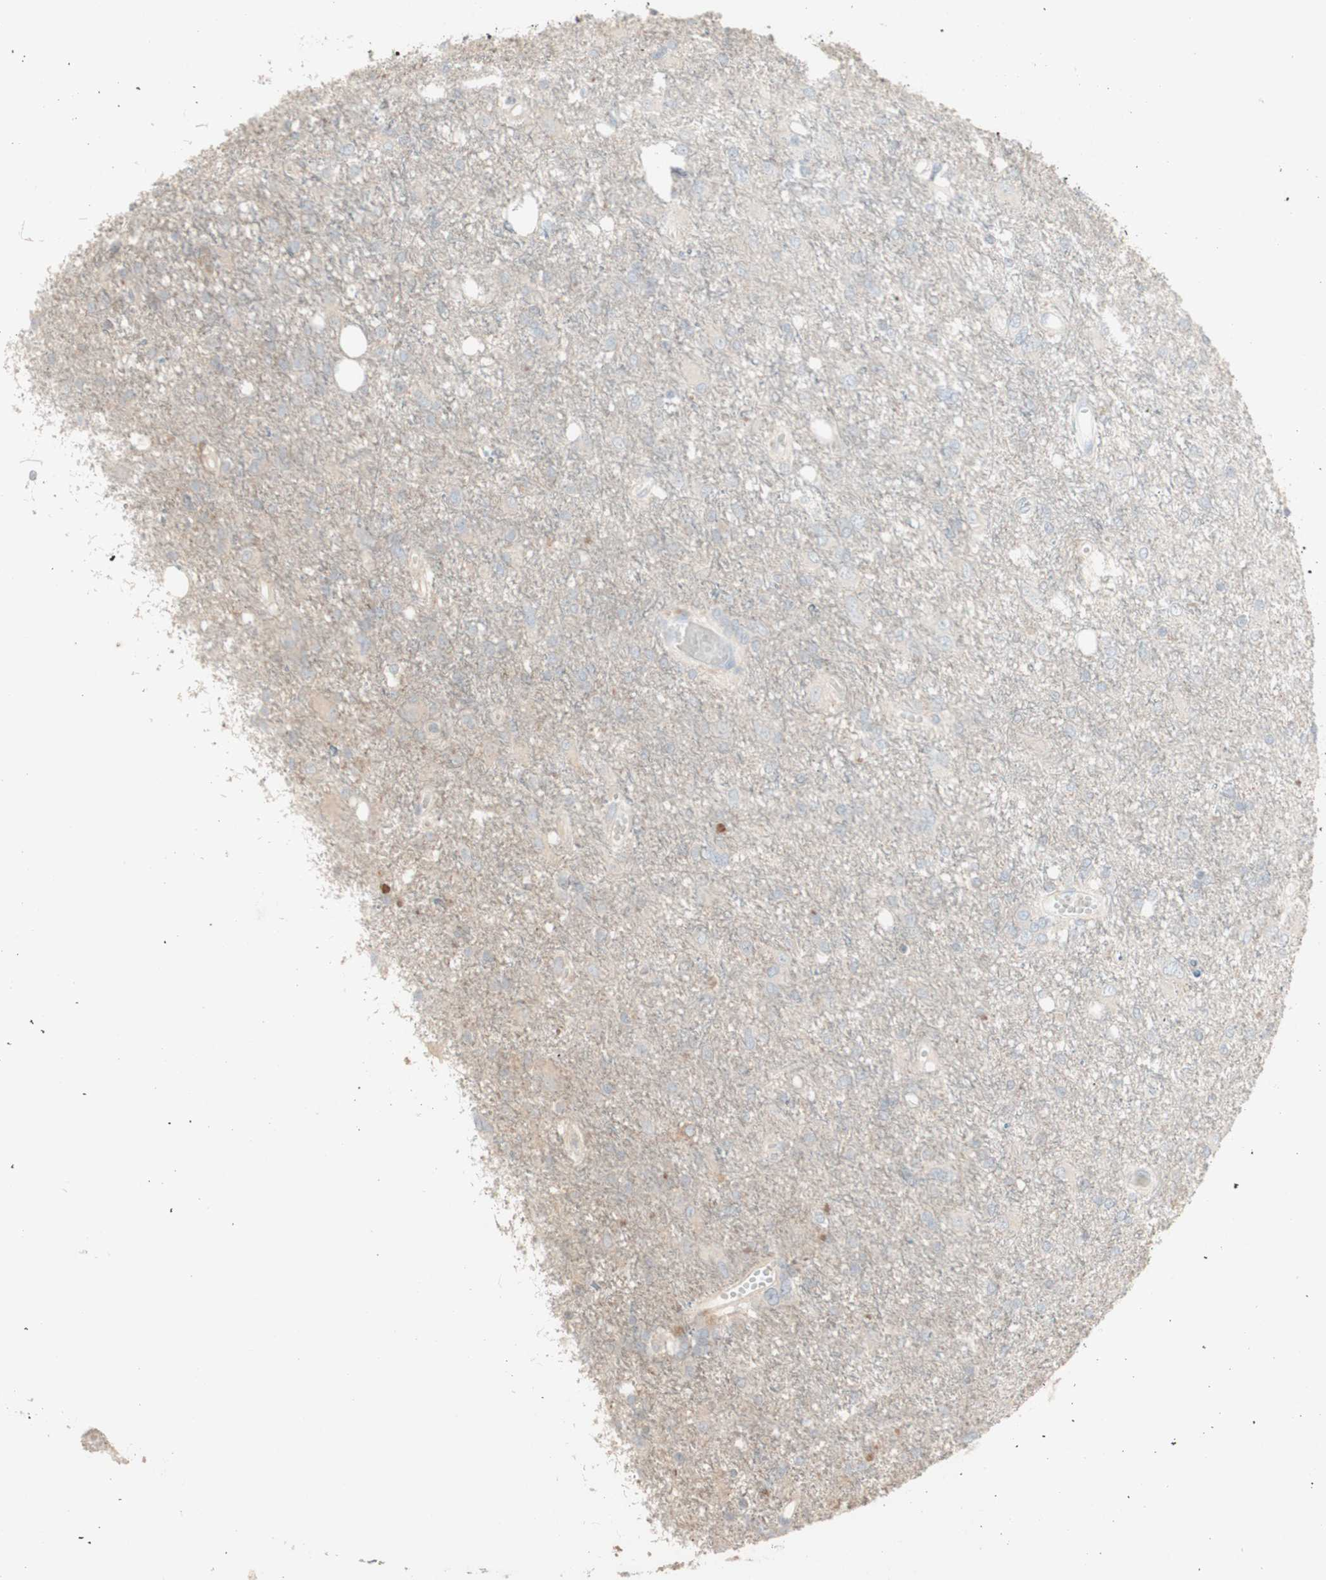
{"staining": {"intensity": "negative", "quantity": "none", "location": "none"}, "tissue": "glioma", "cell_type": "Tumor cells", "image_type": "cancer", "snomed": [{"axis": "morphology", "description": "Glioma, malignant, High grade"}, {"axis": "topography", "description": "Brain"}], "caption": "Tumor cells are negative for brown protein staining in high-grade glioma (malignant).", "gene": "ATP6V1B1", "patient": {"sex": "female", "age": 59}}